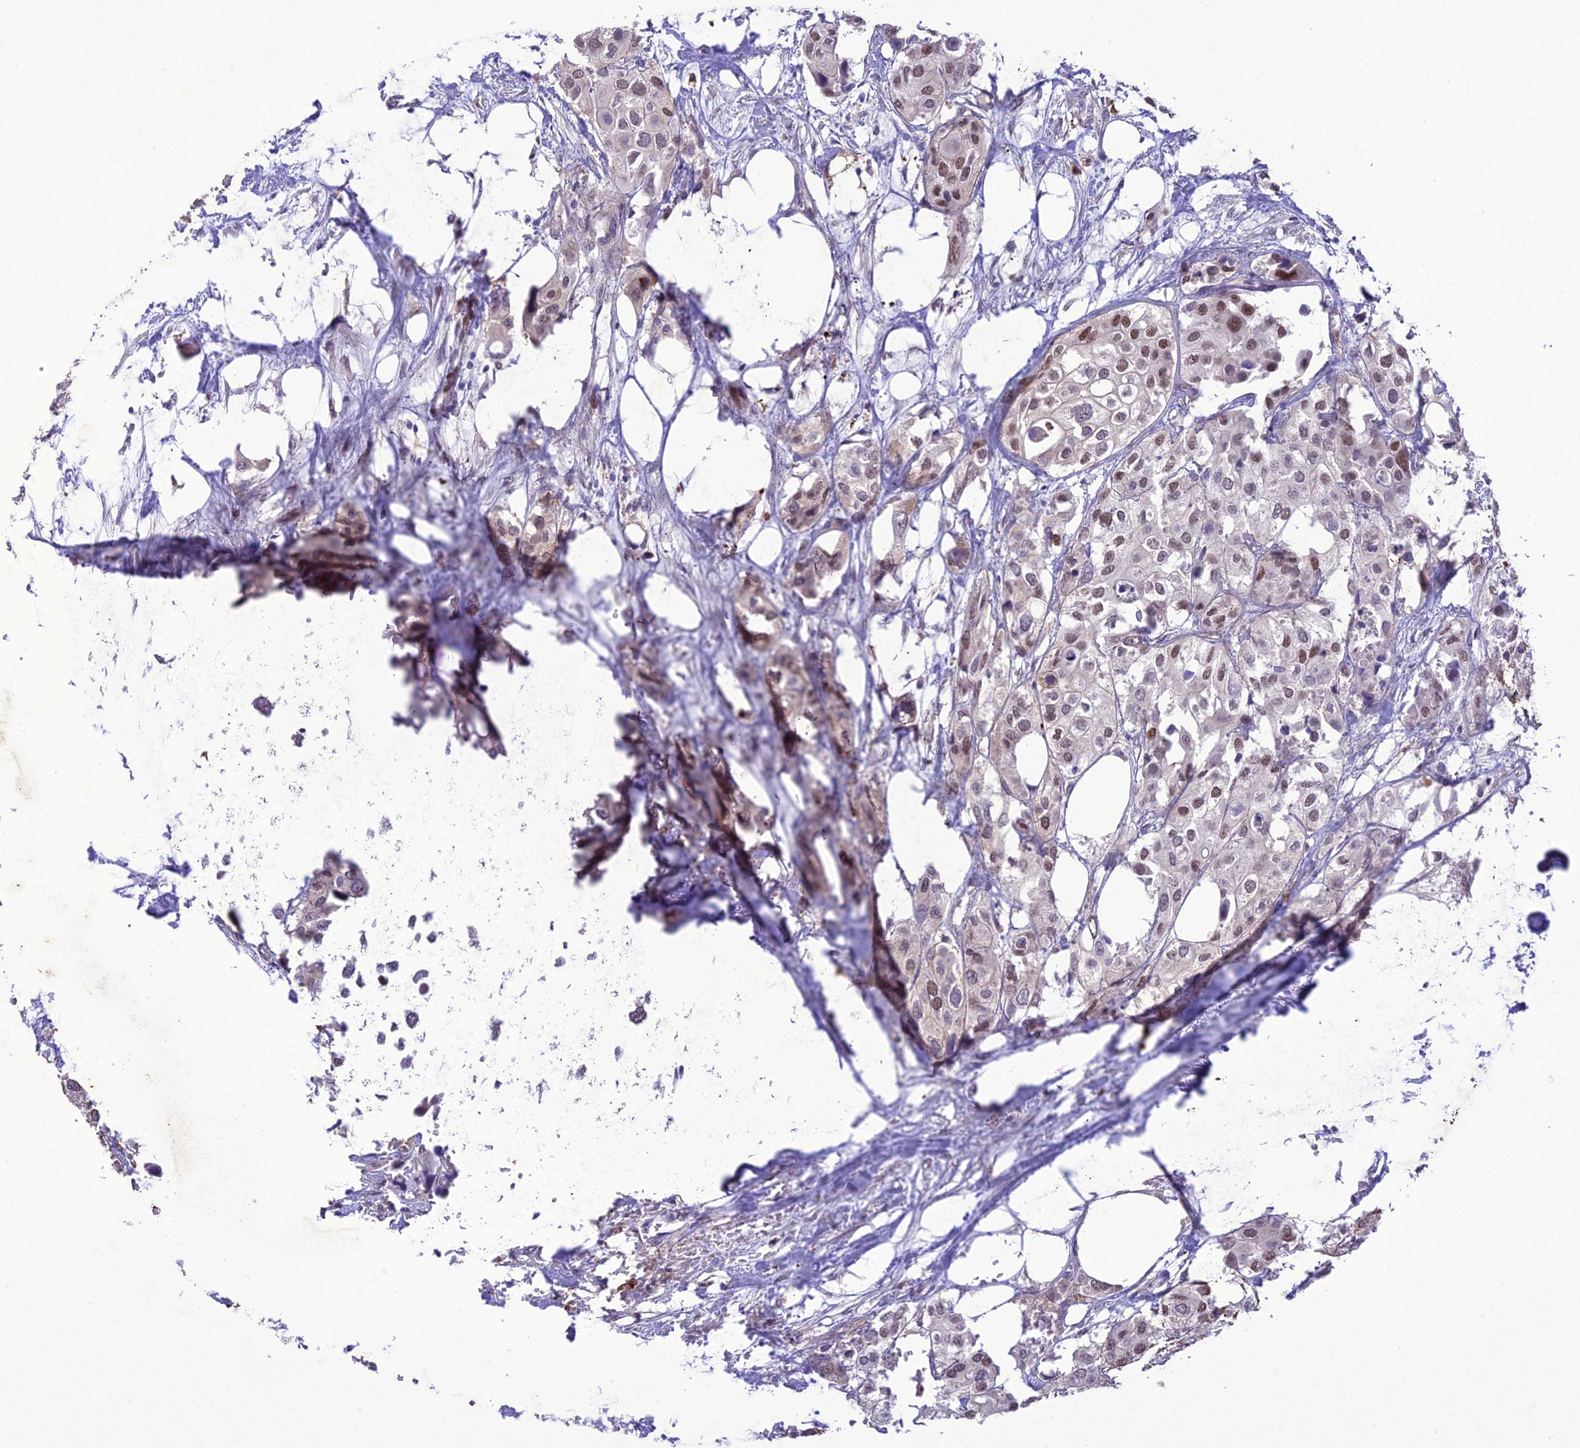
{"staining": {"intensity": "moderate", "quantity": "<25%", "location": "nuclear"}, "tissue": "urothelial cancer", "cell_type": "Tumor cells", "image_type": "cancer", "snomed": [{"axis": "morphology", "description": "Urothelial carcinoma, High grade"}, {"axis": "topography", "description": "Urinary bladder"}], "caption": "This image reveals immunohistochemistry (IHC) staining of urothelial carcinoma (high-grade), with low moderate nuclear positivity in about <25% of tumor cells.", "gene": "ANKRD52", "patient": {"sex": "male", "age": 64}}